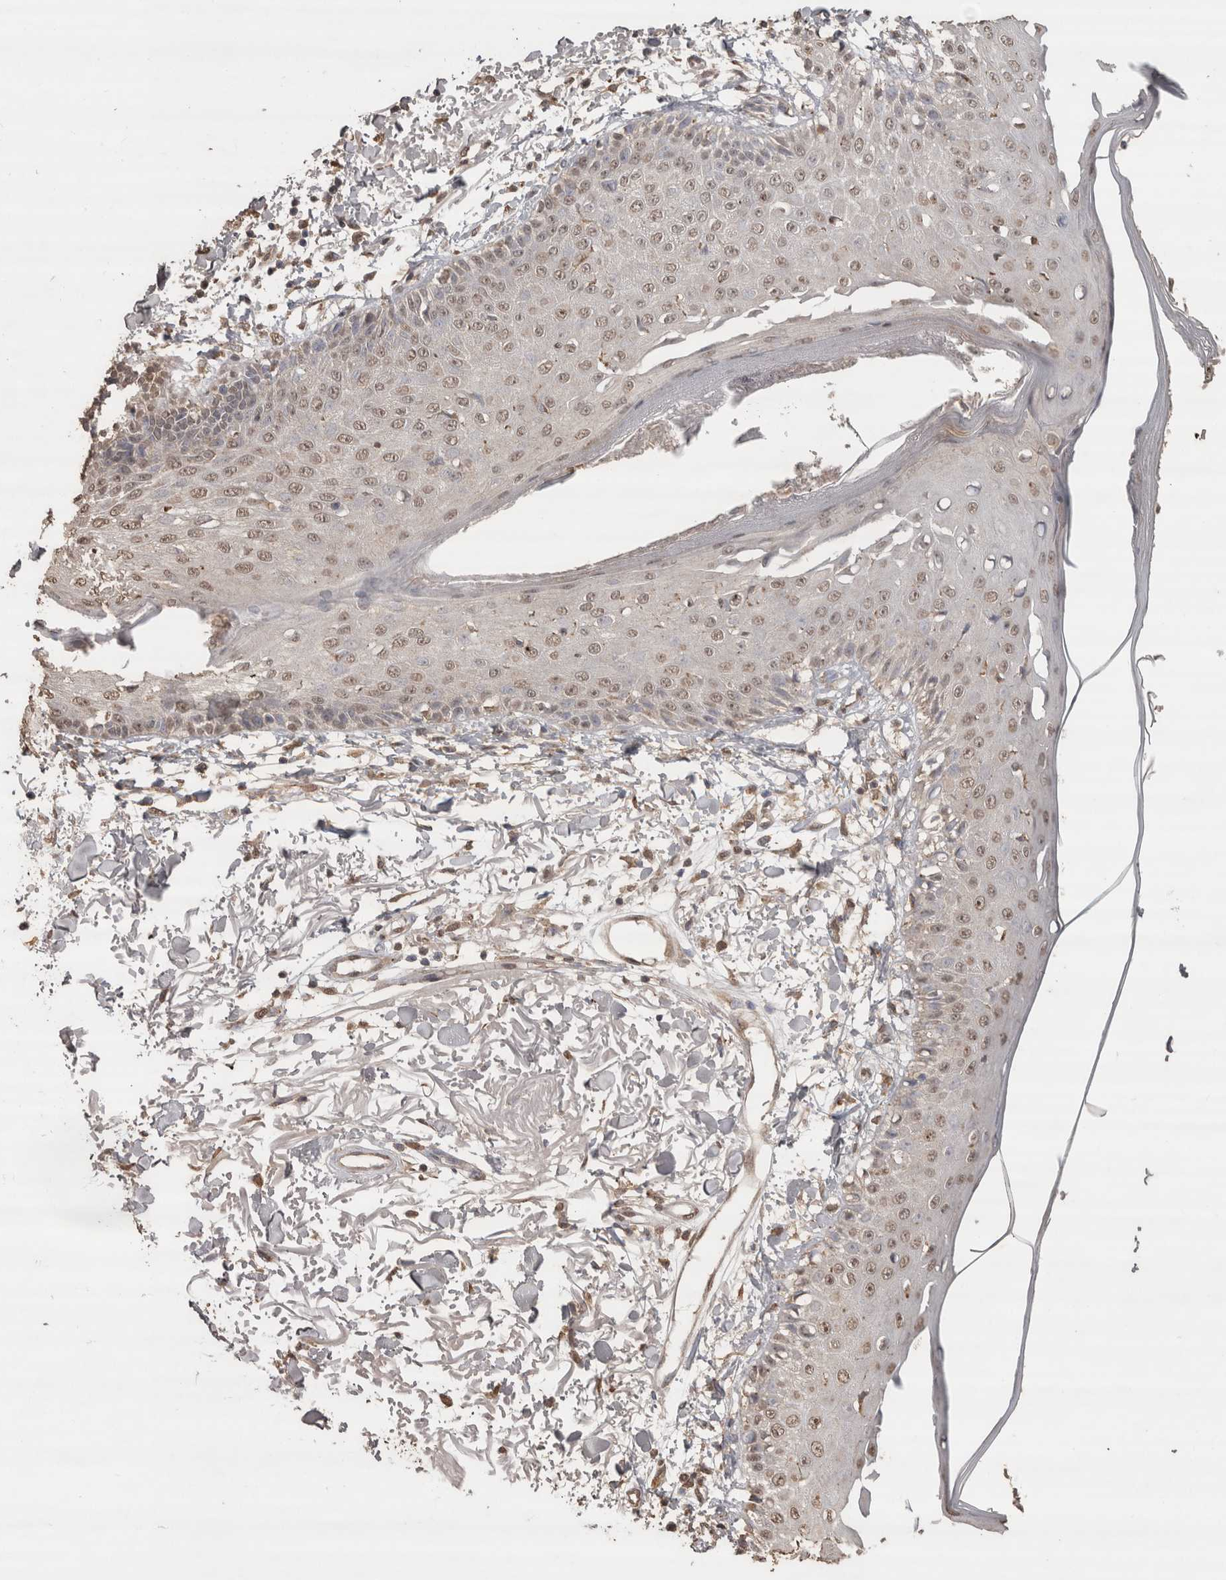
{"staining": {"intensity": "moderate", "quantity": ">75%", "location": "nuclear"}, "tissue": "skin", "cell_type": "Fibroblasts", "image_type": "normal", "snomed": [{"axis": "morphology", "description": "Normal tissue, NOS"}, {"axis": "morphology", "description": "Squamous cell carcinoma, NOS"}, {"axis": "topography", "description": "Skin"}, {"axis": "topography", "description": "Peripheral nerve tissue"}], "caption": "Immunohistochemistry (IHC) image of unremarkable skin: human skin stained using IHC shows medium levels of moderate protein expression localized specifically in the nuclear of fibroblasts, appearing as a nuclear brown color.", "gene": "CRELD2", "patient": {"sex": "male", "age": 83}}